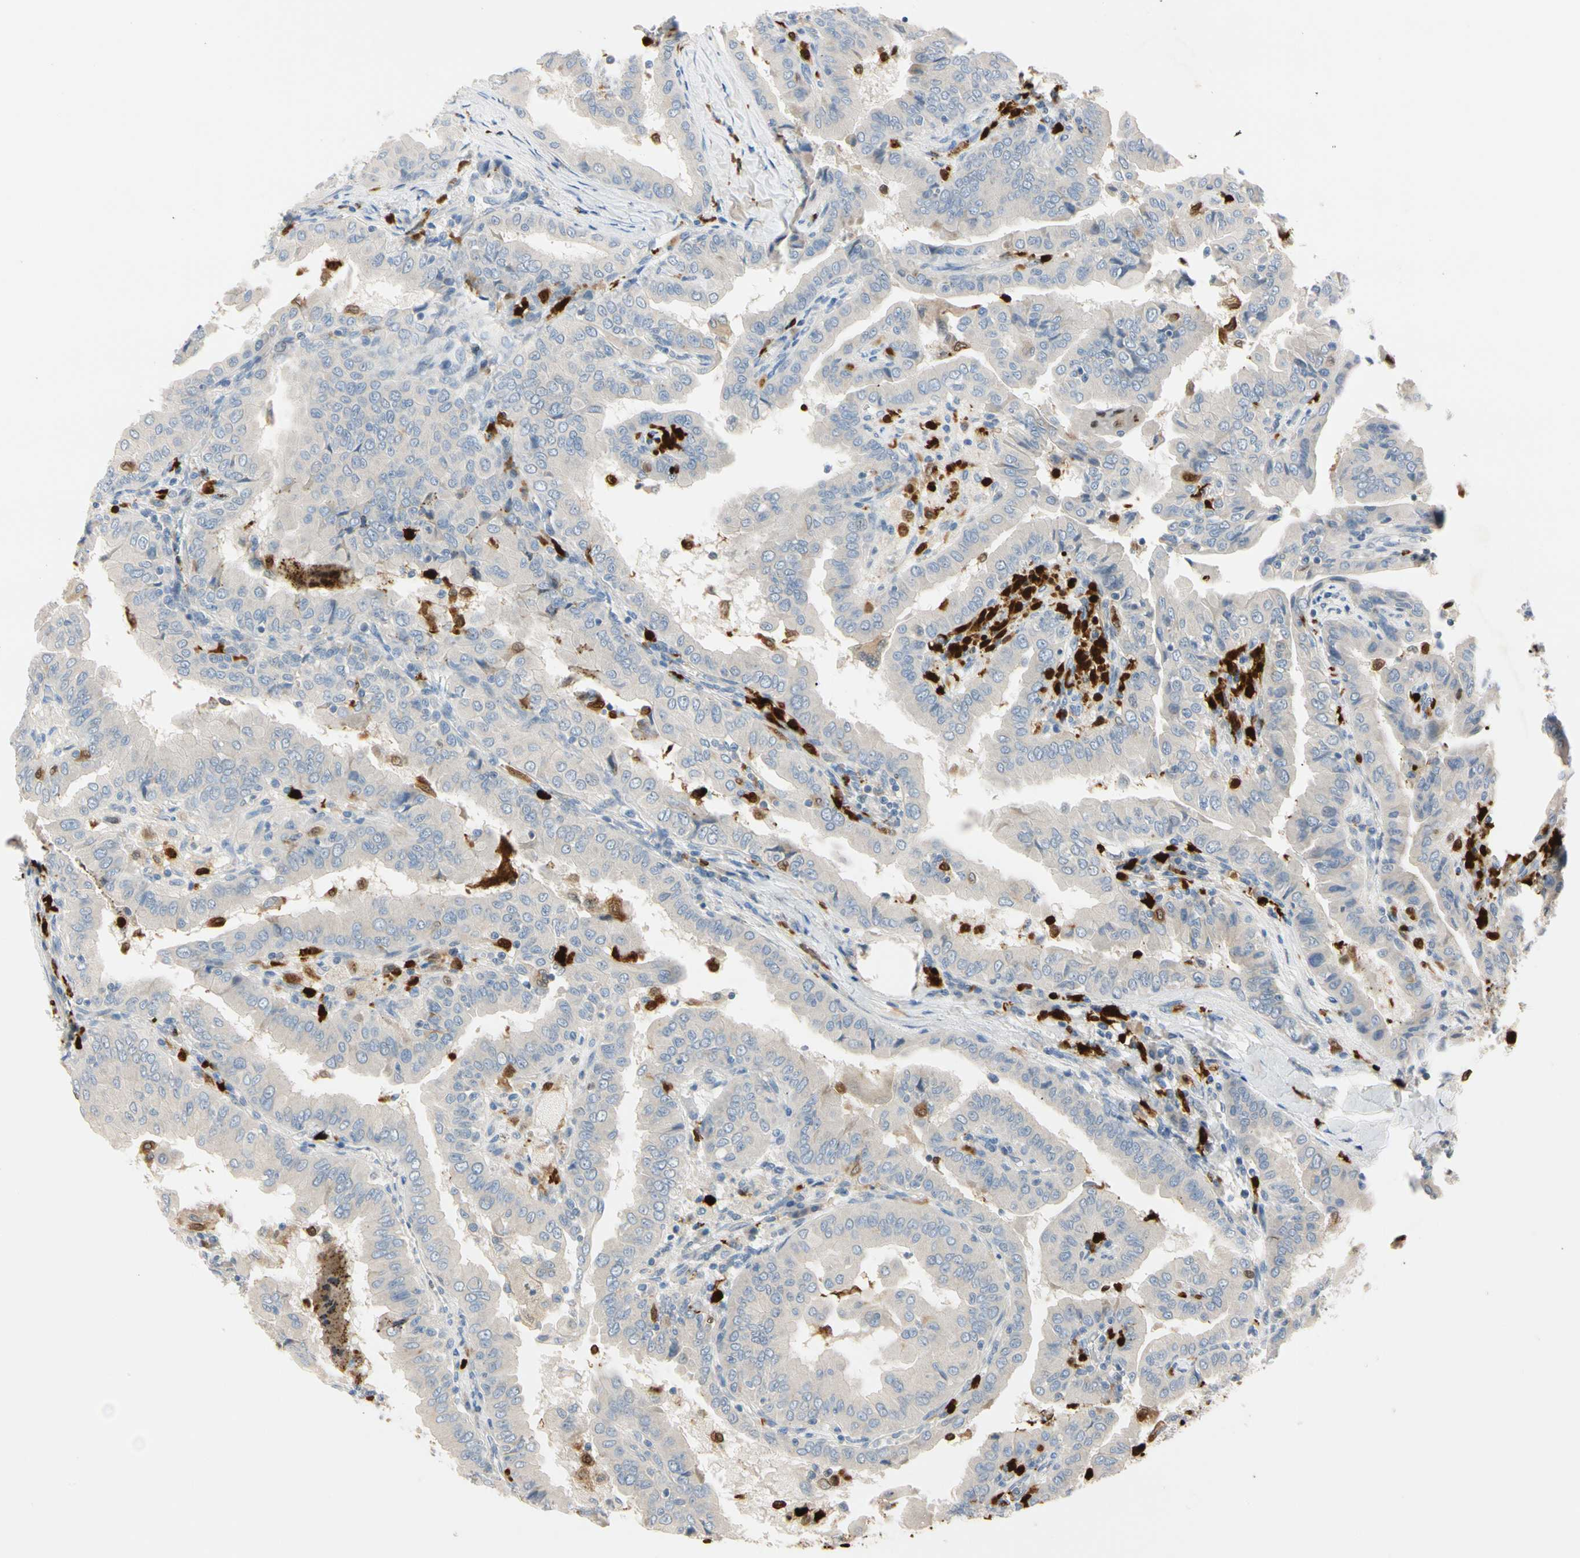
{"staining": {"intensity": "weak", "quantity": "25%-75%", "location": "cytoplasmic/membranous"}, "tissue": "thyroid cancer", "cell_type": "Tumor cells", "image_type": "cancer", "snomed": [{"axis": "morphology", "description": "Papillary adenocarcinoma, NOS"}, {"axis": "topography", "description": "Thyroid gland"}], "caption": "Human papillary adenocarcinoma (thyroid) stained with a brown dye reveals weak cytoplasmic/membranous positive staining in approximately 25%-75% of tumor cells.", "gene": "TRAF5", "patient": {"sex": "male", "age": 33}}